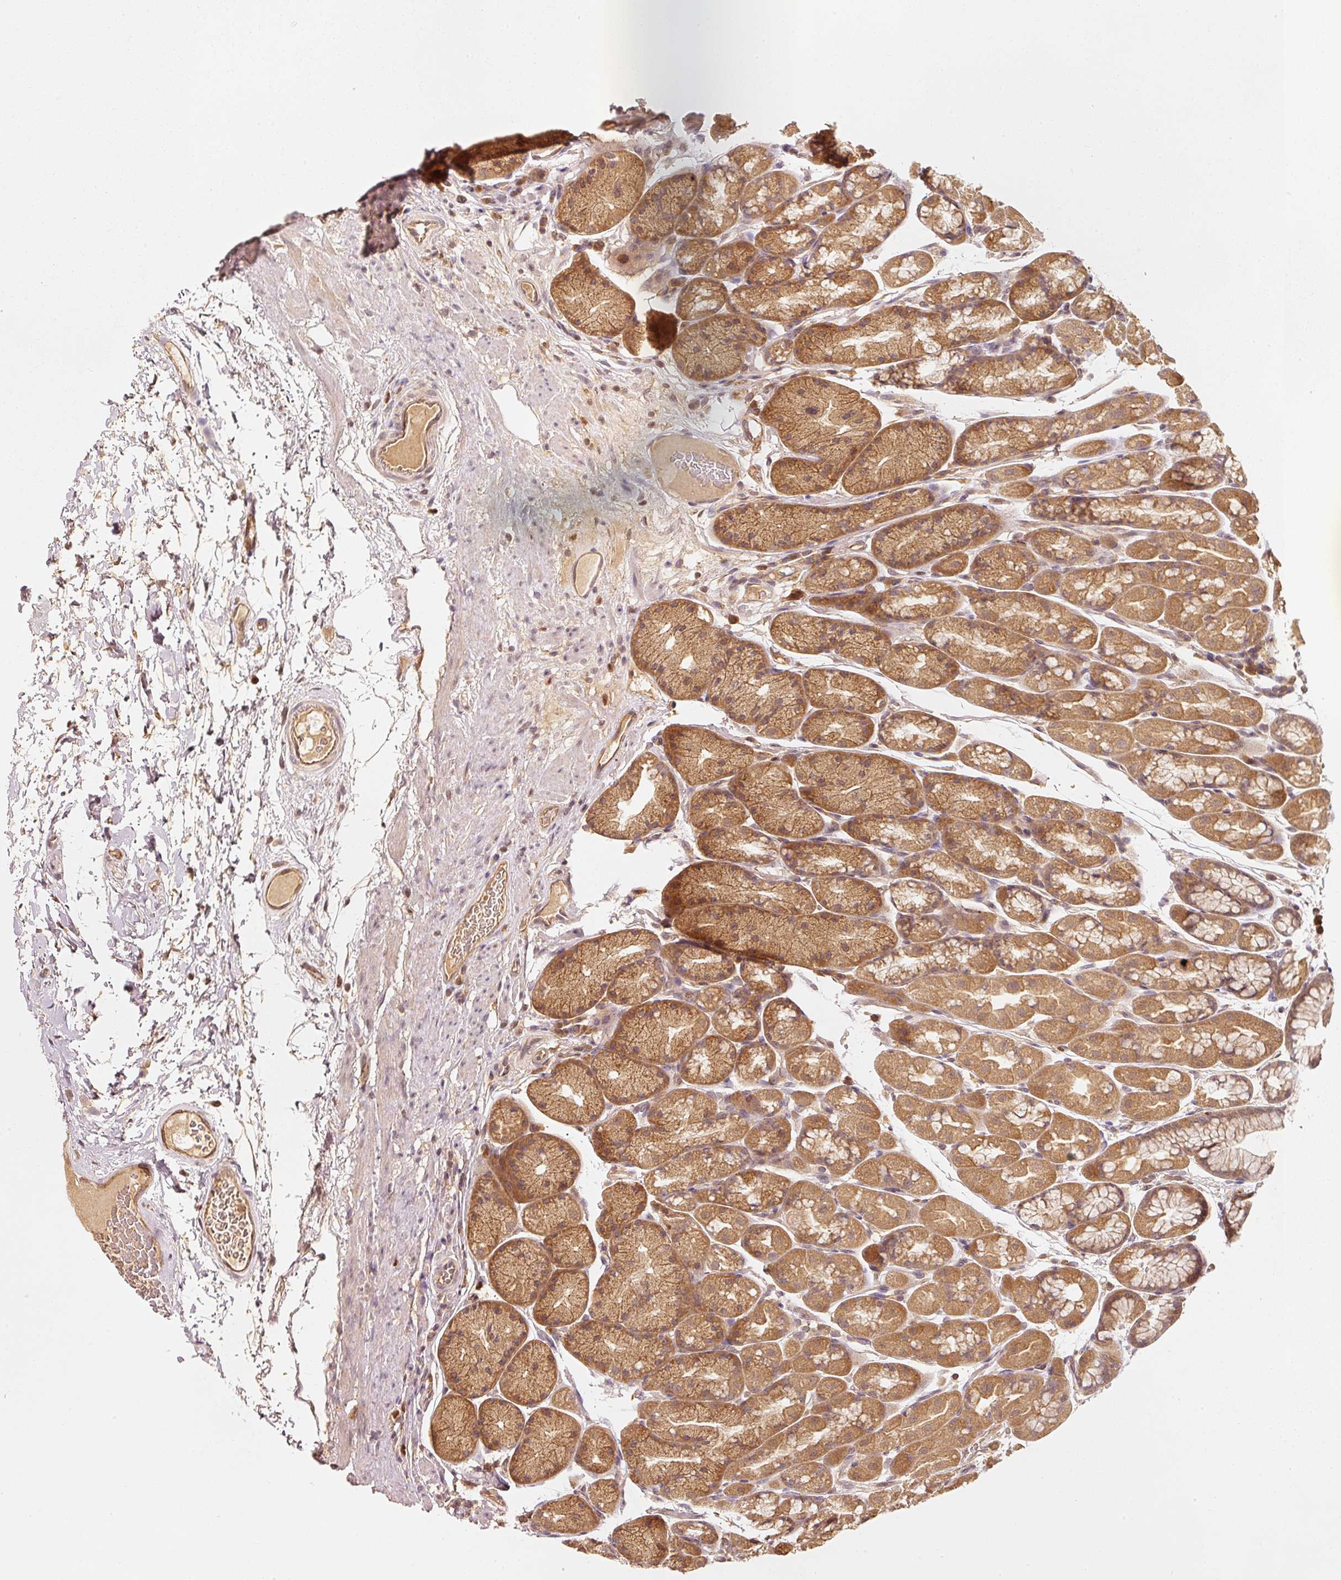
{"staining": {"intensity": "moderate", "quantity": ">75%", "location": "cytoplasmic/membranous"}, "tissue": "stomach", "cell_type": "Glandular cells", "image_type": "normal", "snomed": [{"axis": "morphology", "description": "Normal tissue, NOS"}, {"axis": "topography", "description": "Stomach, lower"}], "caption": "Protein expression analysis of normal human stomach reveals moderate cytoplasmic/membranous staining in about >75% of glandular cells. The staining is performed using DAB (3,3'-diaminobenzidine) brown chromogen to label protein expression. The nuclei are counter-stained blue using hematoxylin.", "gene": "RRAS2", "patient": {"sex": "male", "age": 67}}